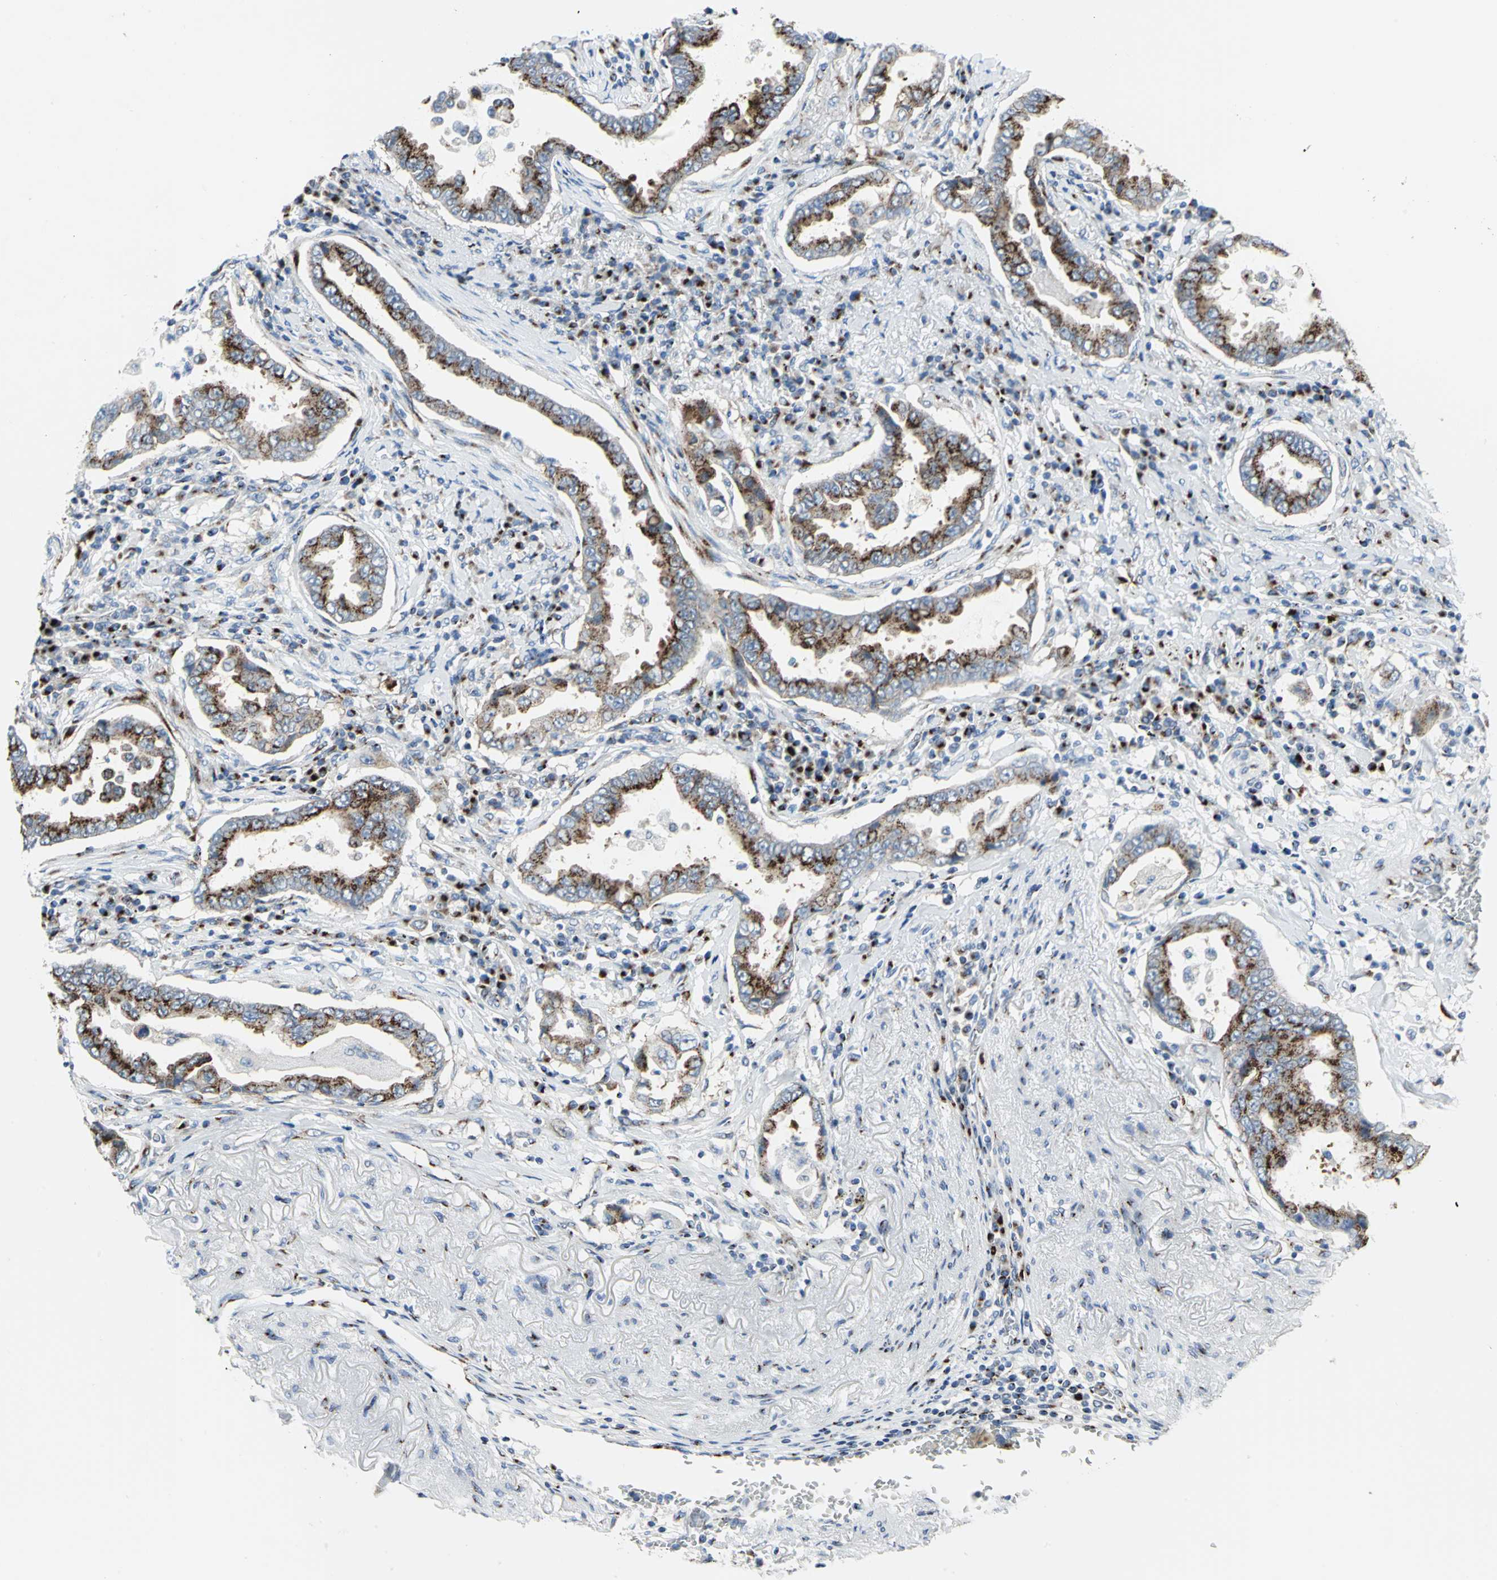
{"staining": {"intensity": "strong", "quantity": "25%-75%", "location": "cytoplasmic/membranous"}, "tissue": "lung cancer", "cell_type": "Tumor cells", "image_type": "cancer", "snomed": [{"axis": "morphology", "description": "Normal tissue, NOS"}, {"axis": "morphology", "description": "Inflammation, NOS"}, {"axis": "morphology", "description": "Adenocarcinoma, NOS"}, {"axis": "topography", "description": "Lung"}], "caption": "Tumor cells exhibit high levels of strong cytoplasmic/membranous staining in about 25%-75% of cells in adenocarcinoma (lung). (DAB IHC with brightfield microscopy, high magnification).", "gene": "GPR3", "patient": {"sex": "female", "age": 64}}